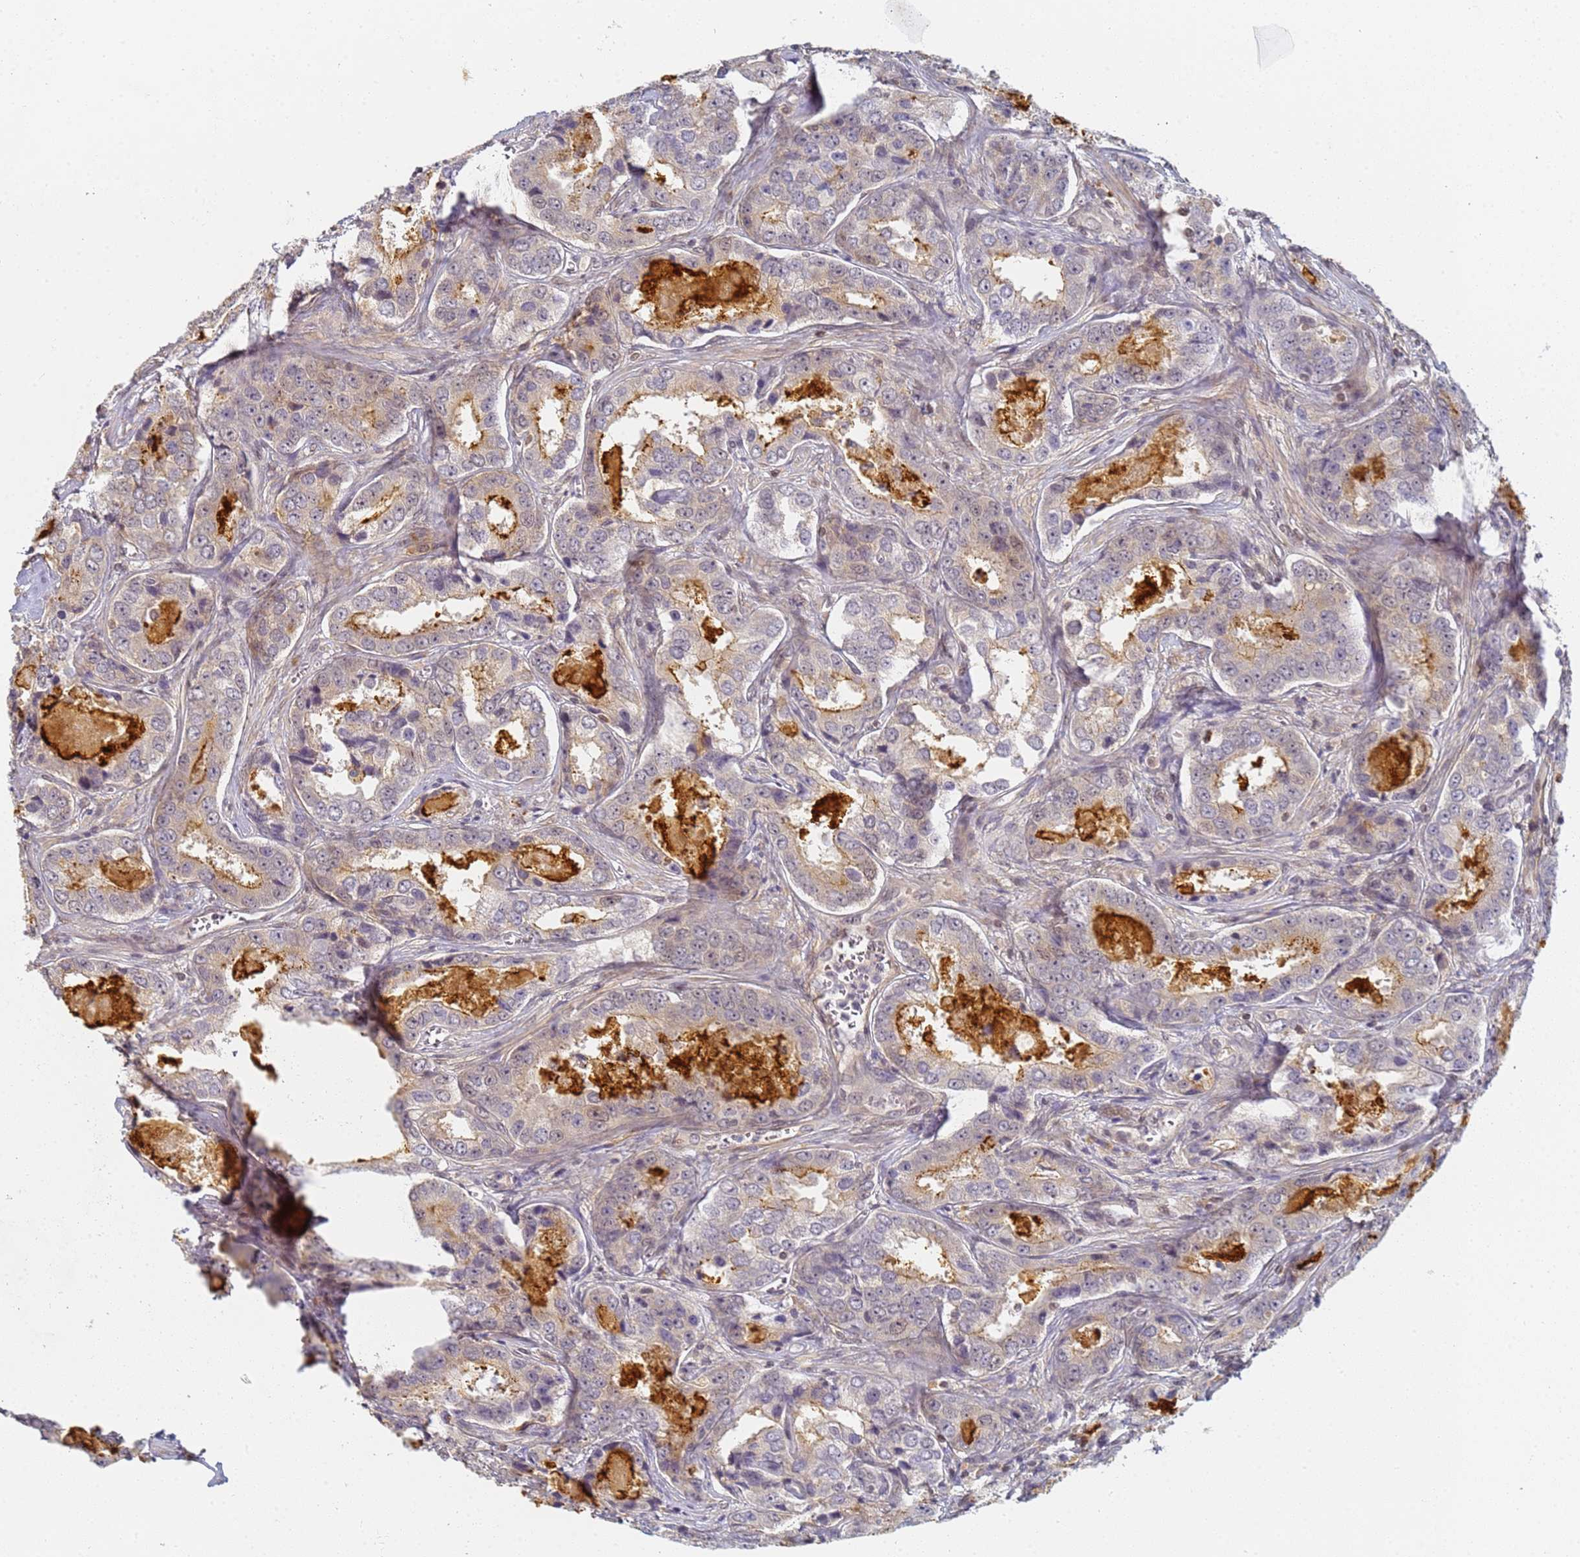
{"staining": {"intensity": "negative", "quantity": "none", "location": "none"}, "tissue": "prostate cancer", "cell_type": "Tumor cells", "image_type": "cancer", "snomed": [{"axis": "morphology", "description": "Adenocarcinoma, Low grade"}, {"axis": "topography", "description": "Prostate"}], "caption": "This image is of prostate cancer stained with immunohistochemistry (IHC) to label a protein in brown with the nuclei are counter-stained blue. There is no staining in tumor cells.", "gene": "HMCES", "patient": {"sex": "male", "age": 68}}